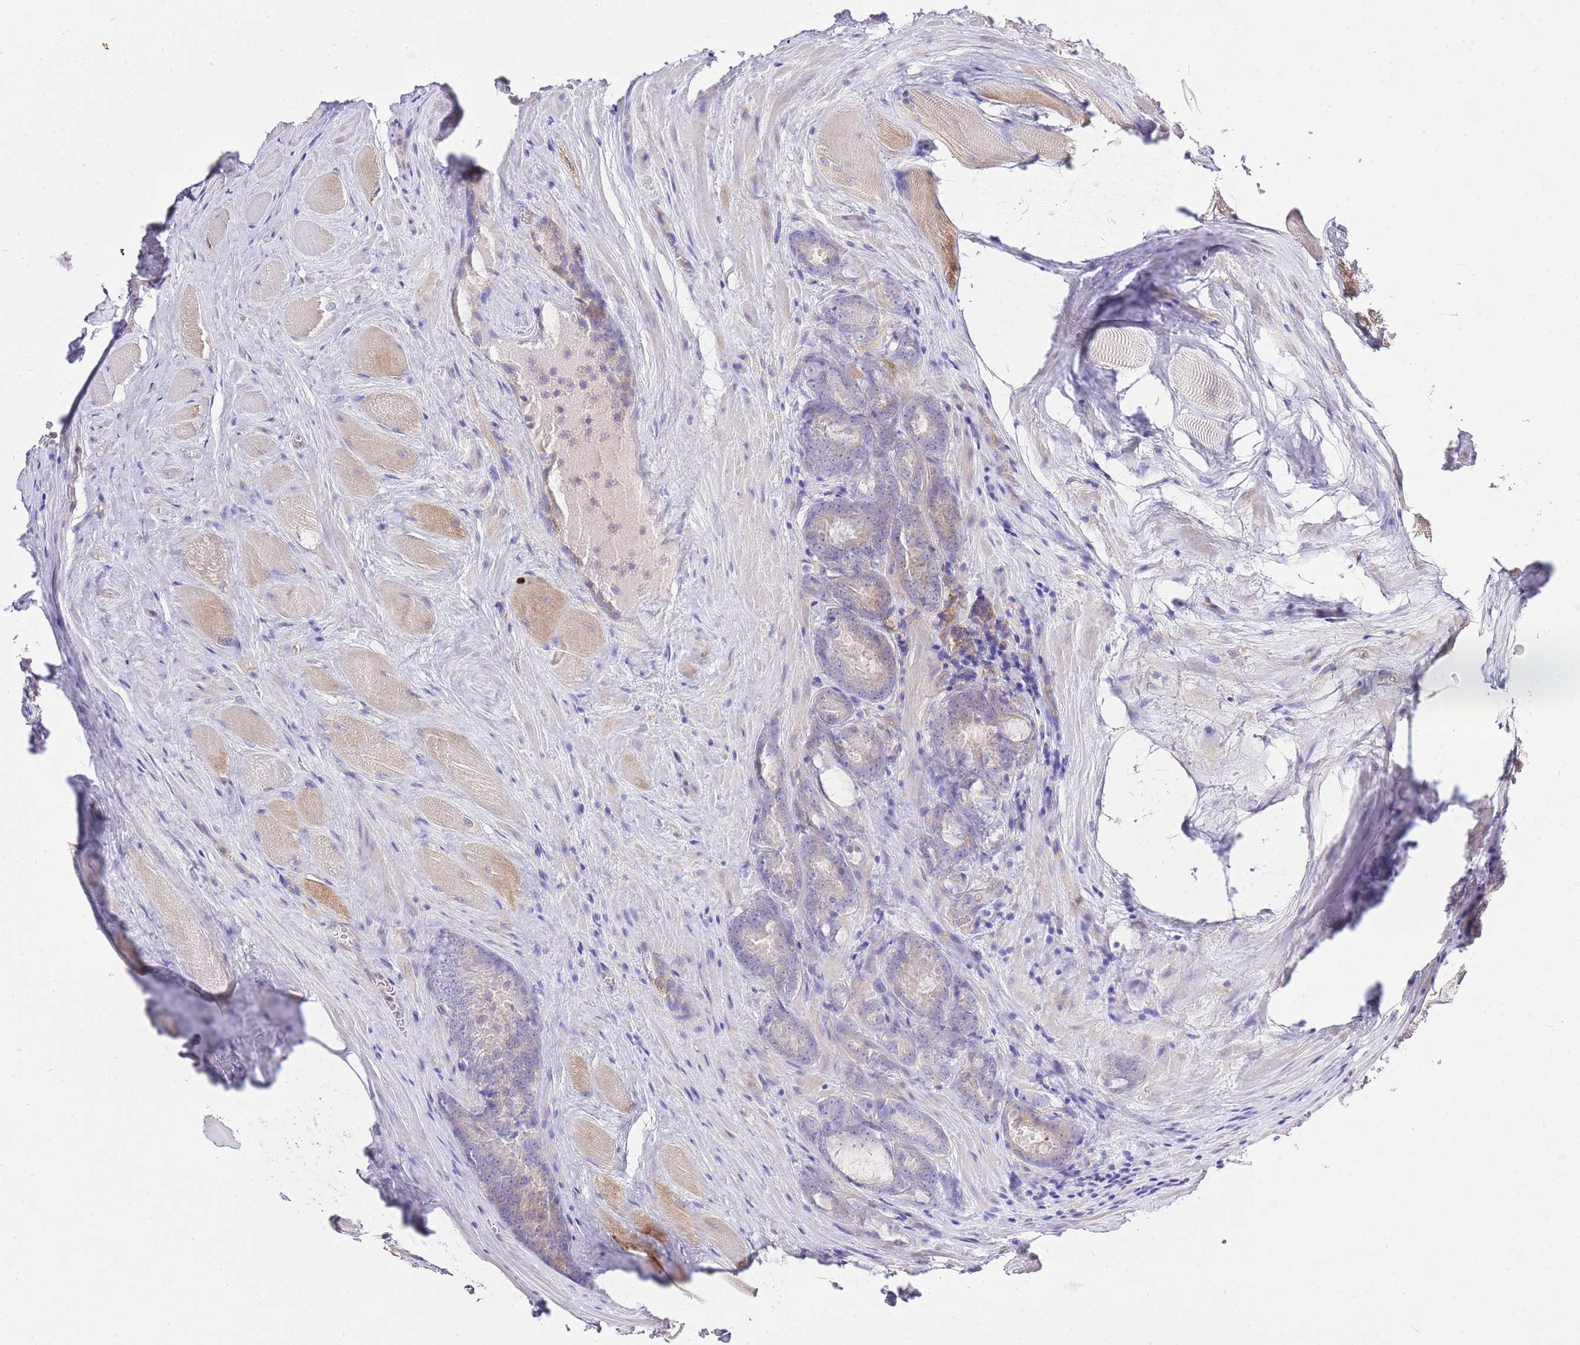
{"staining": {"intensity": "negative", "quantity": "none", "location": "none"}, "tissue": "prostate cancer", "cell_type": "Tumor cells", "image_type": "cancer", "snomed": [{"axis": "morphology", "description": "Adenocarcinoma, Low grade"}, {"axis": "topography", "description": "Prostate"}], "caption": "High power microscopy photomicrograph of an IHC image of prostate cancer, revealing no significant expression in tumor cells.", "gene": "INSYN2B", "patient": {"sex": "male", "age": 68}}